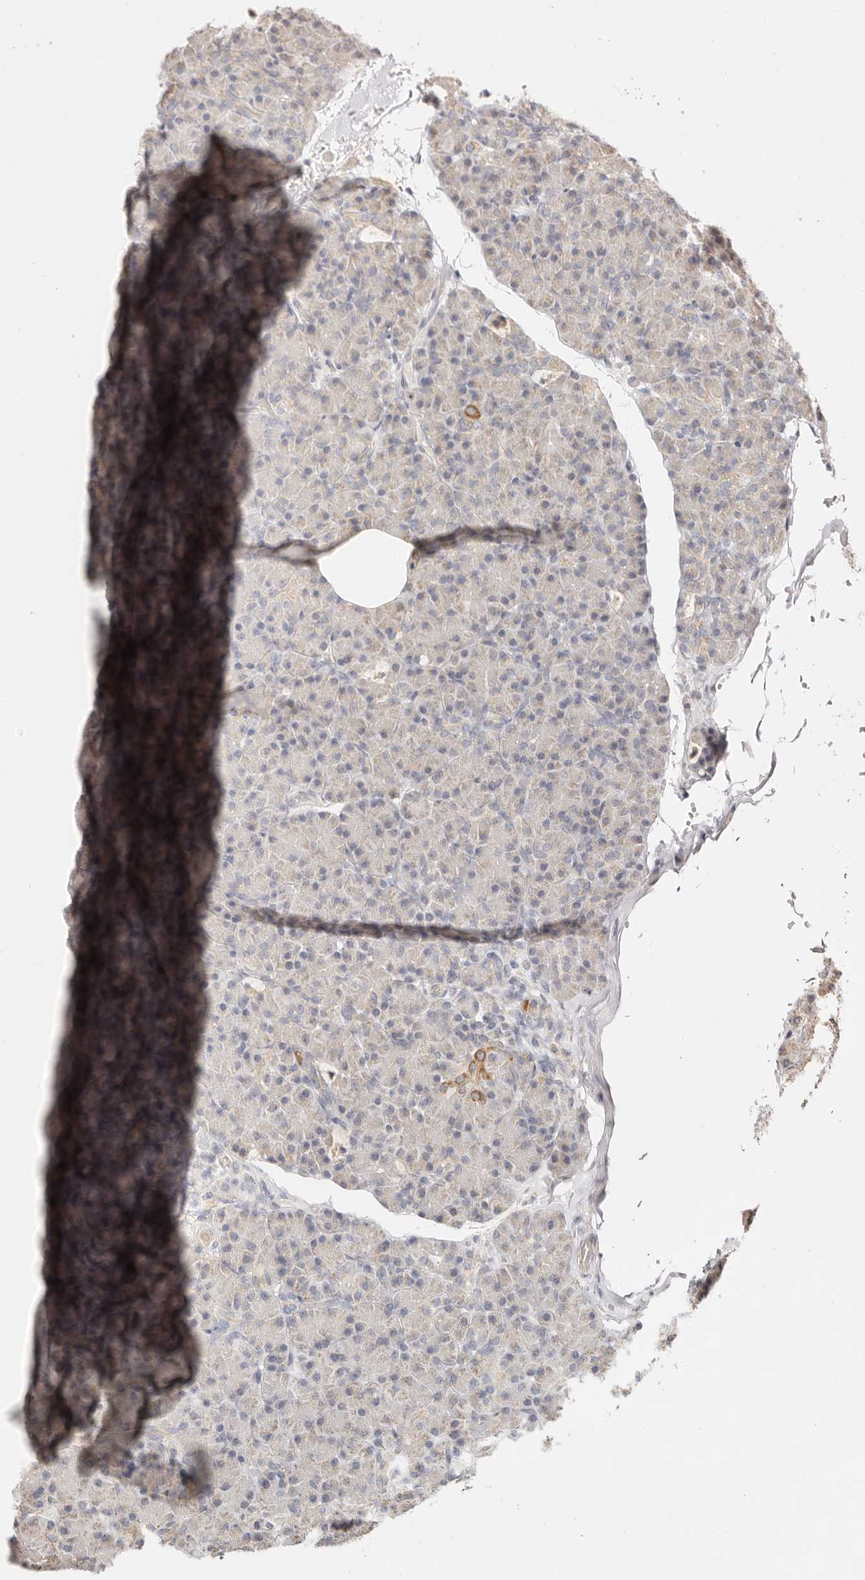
{"staining": {"intensity": "moderate", "quantity": "<25%", "location": "cytoplasmic/membranous"}, "tissue": "pancreas", "cell_type": "Exocrine glandular cells", "image_type": "normal", "snomed": [{"axis": "morphology", "description": "Normal tissue, NOS"}, {"axis": "topography", "description": "Pancreas"}], "caption": "Pancreas stained with immunohistochemistry (IHC) reveals moderate cytoplasmic/membranous staining in approximately <25% of exocrine glandular cells. The protein of interest is shown in brown color, while the nuclei are stained blue.", "gene": "KDF1", "patient": {"sex": "female", "age": 43}}